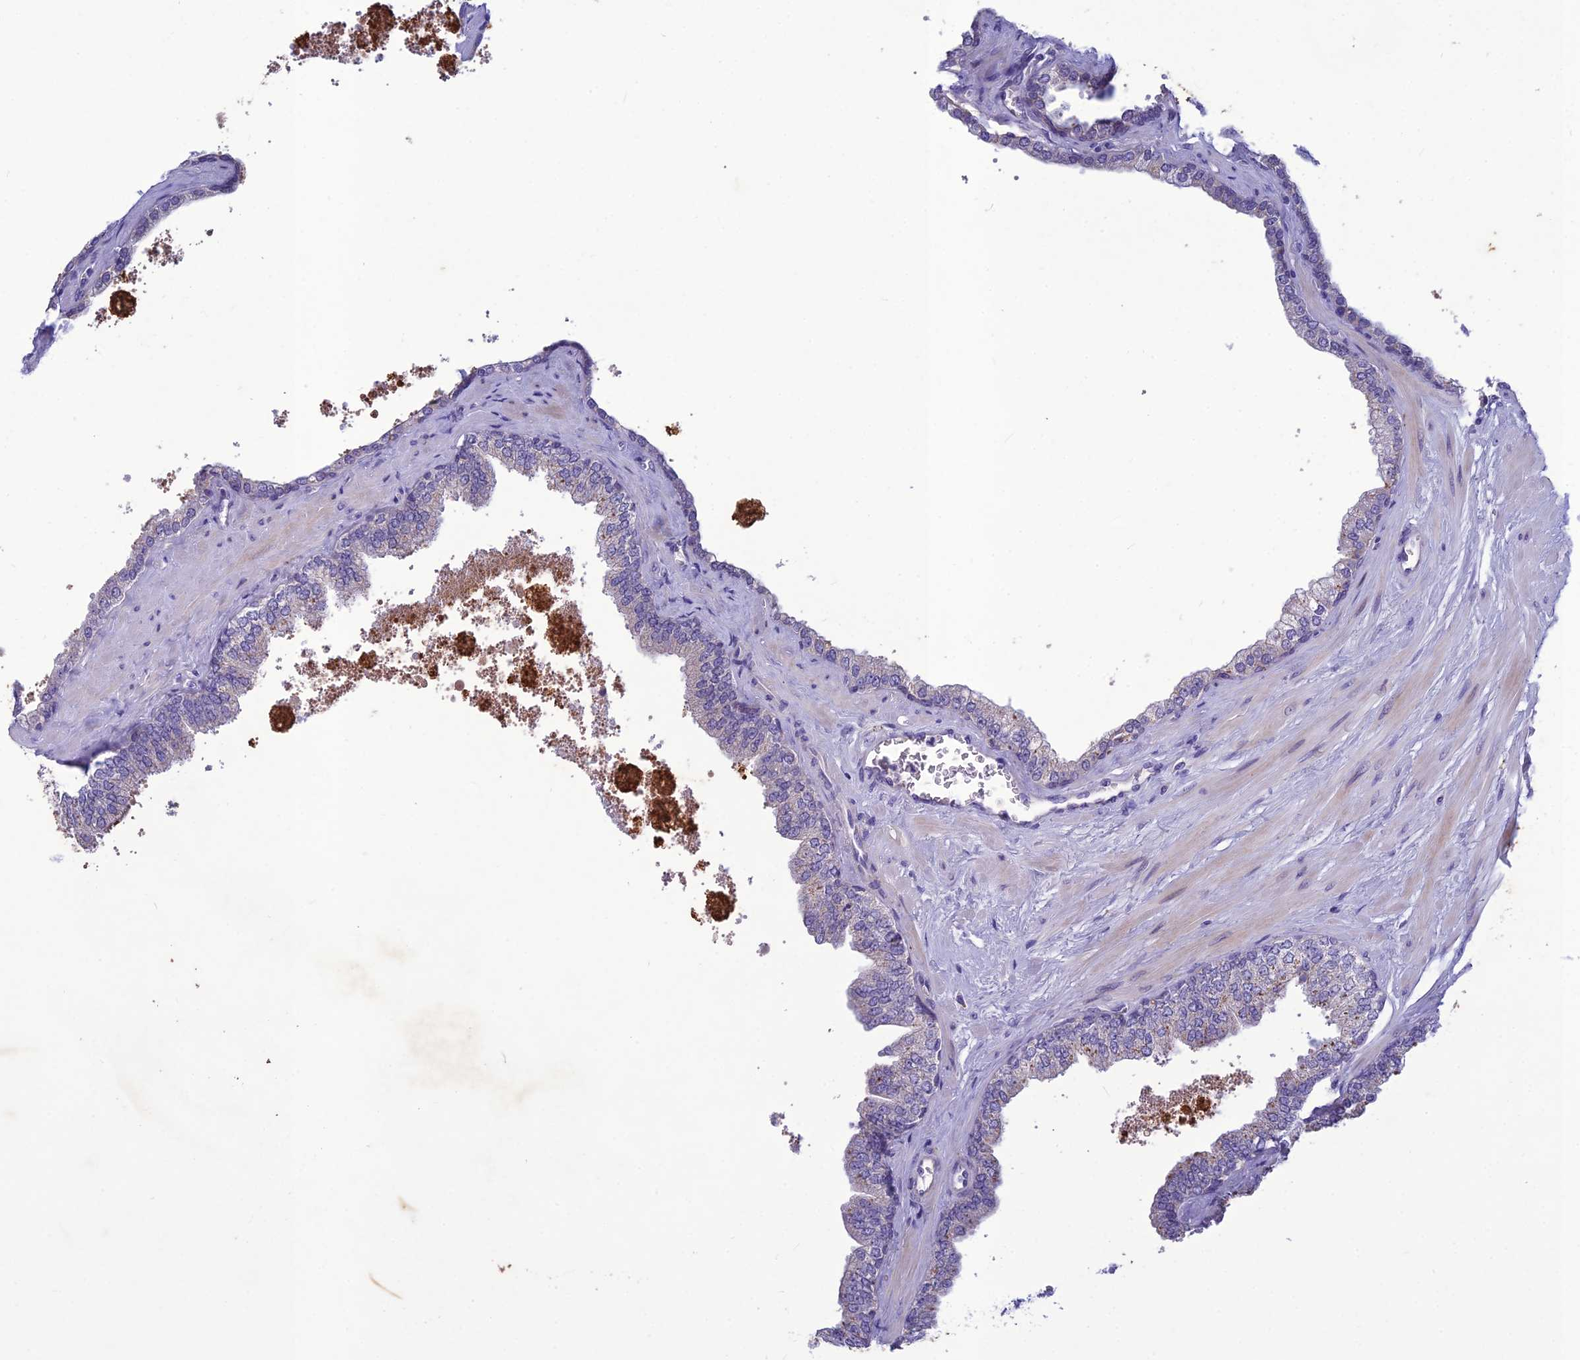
{"staining": {"intensity": "moderate", "quantity": "<25%", "location": "cytoplasmic/membranous"}, "tissue": "prostate", "cell_type": "Glandular cells", "image_type": "normal", "snomed": [{"axis": "morphology", "description": "Normal tissue, NOS"}, {"axis": "topography", "description": "Prostate"}], "caption": "Glandular cells display moderate cytoplasmic/membranous staining in approximately <25% of cells in normal prostate. The staining was performed using DAB, with brown indicating positive protein expression. Nuclei are stained blue with hematoxylin.", "gene": "IFT172", "patient": {"sex": "male", "age": 60}}